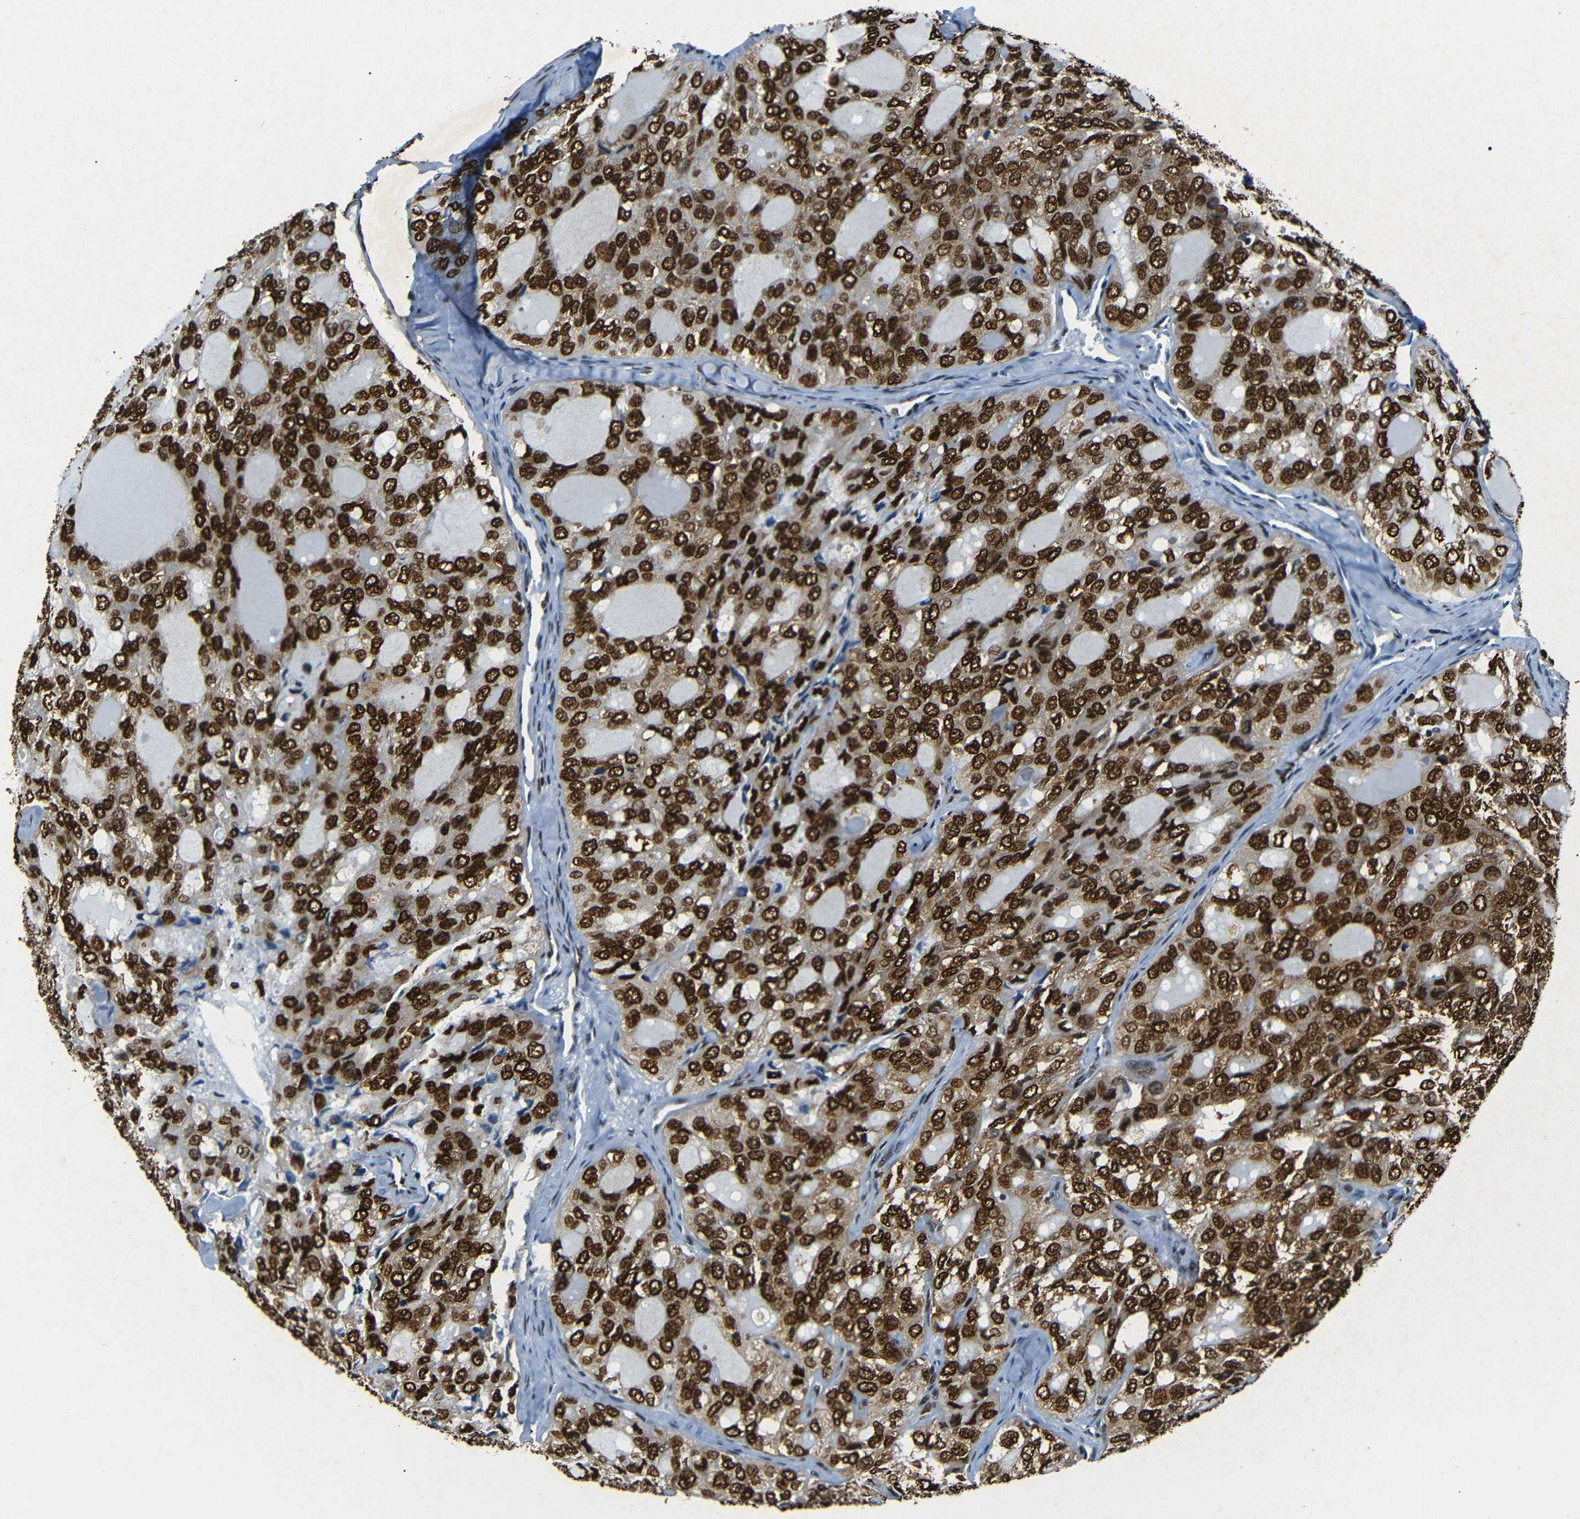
{"staining": {"intensity": "strong", "quantity": ">75%", "location": "nuclear"}, "tissue": "thyroid cancer", "cell_type": "Tumor cells", "image_type": "cancer", "snomed": [{"axis": "morphology", "description": "Follicular adenoma carcinoma, NOS"}, {"axis": "topography", "description": "Thyroid gland"}], "caption": "Human thyroid cancer stained for a protein (brown) shows strong nuclear positive expression in about >75% of tumor cells.", "gene": "HMGN1", "patient": {"sex": "male", "age": 75}}